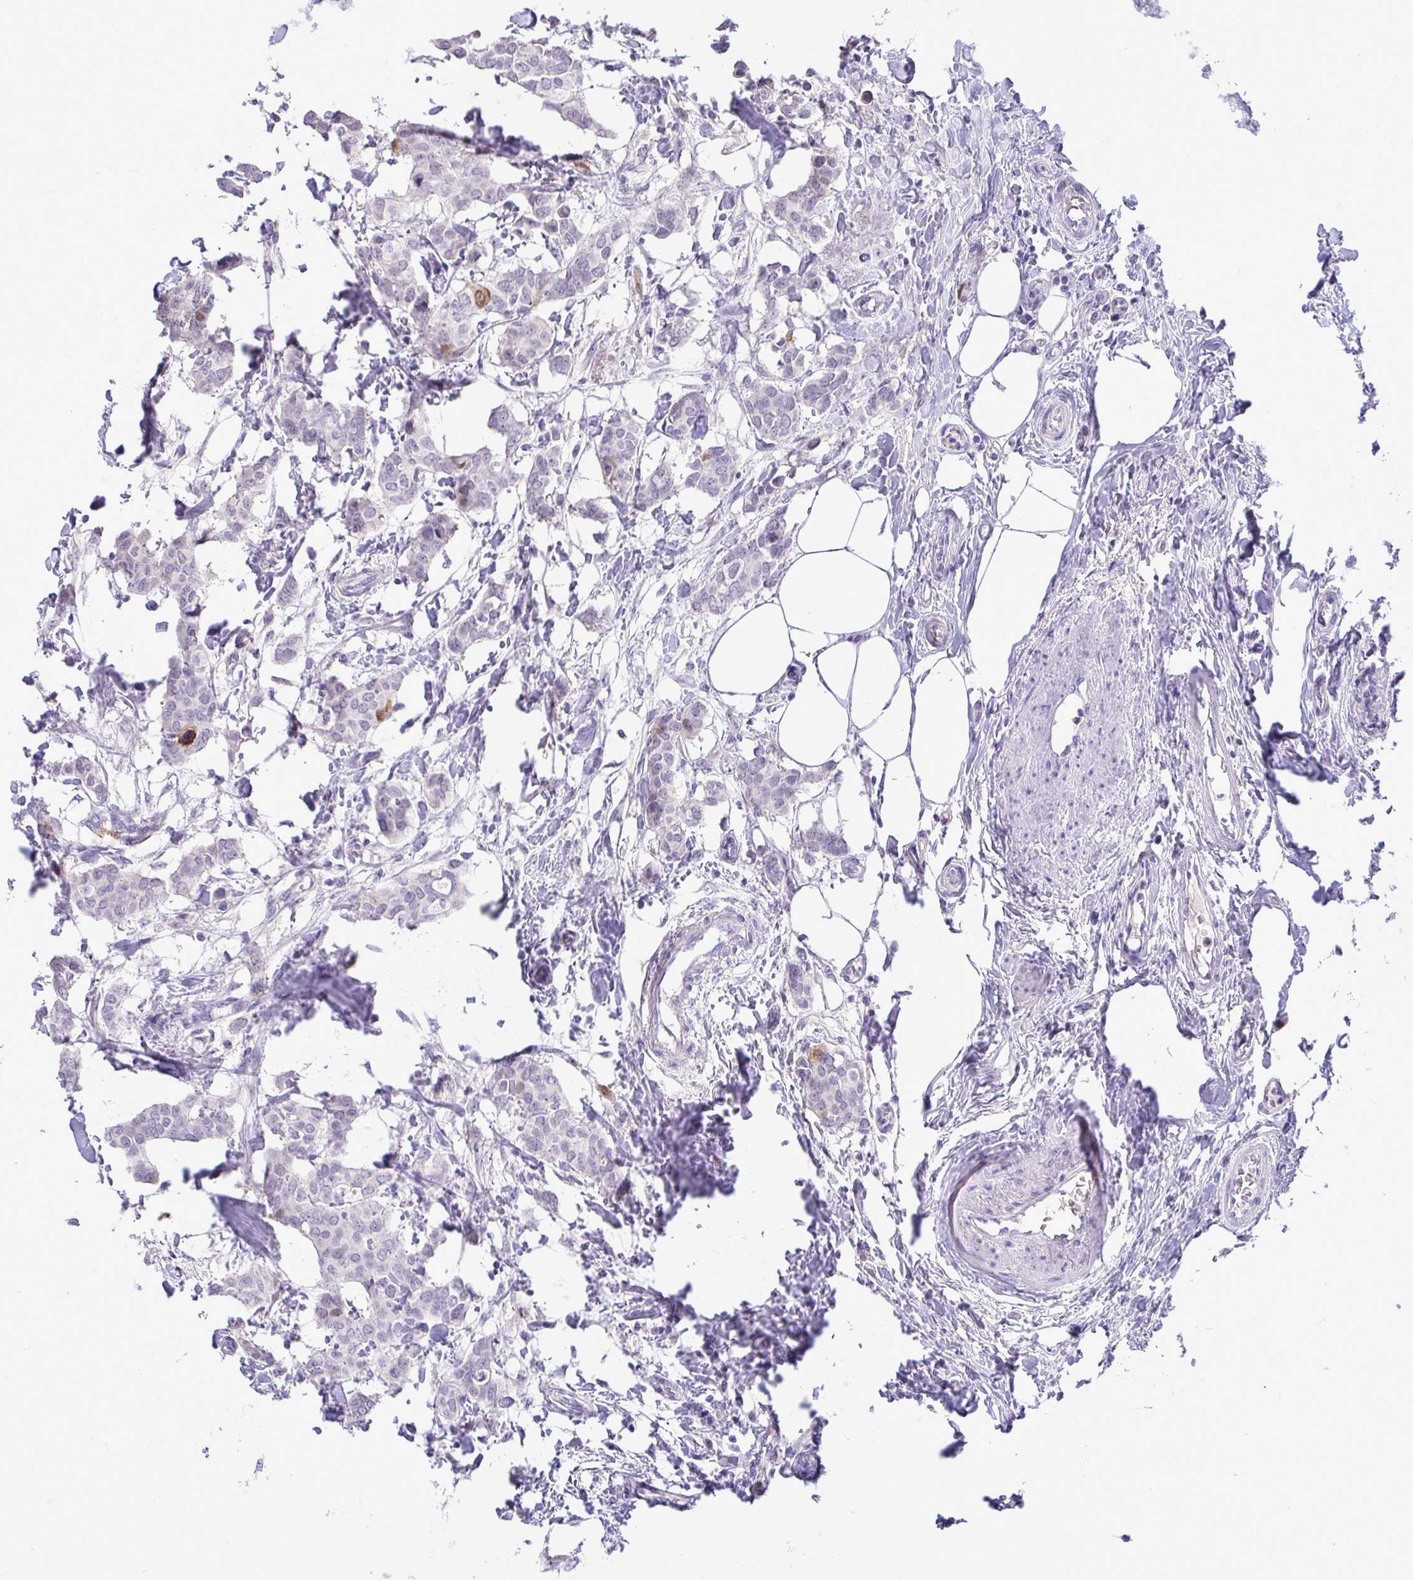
{"staining": {"intensity": "moderate", "quantity": "<25%", "location": "nuclear"}, "tissue": "breast cancer", "cell_type": "Tumor cells", "image_type": "cancer", "snomed": [{"axis": "morphology", "description": "Duct carcinoma"}, {"axis": "topography", "description": "Breast"}], "caption": "This is an image of immunohistochemistry (IHC) staining of breast cancer, which shows moderate staining in the nuclear of tumor cells.", "gene": "CDC20", "patient": {"sex": "female", "age": 62}}